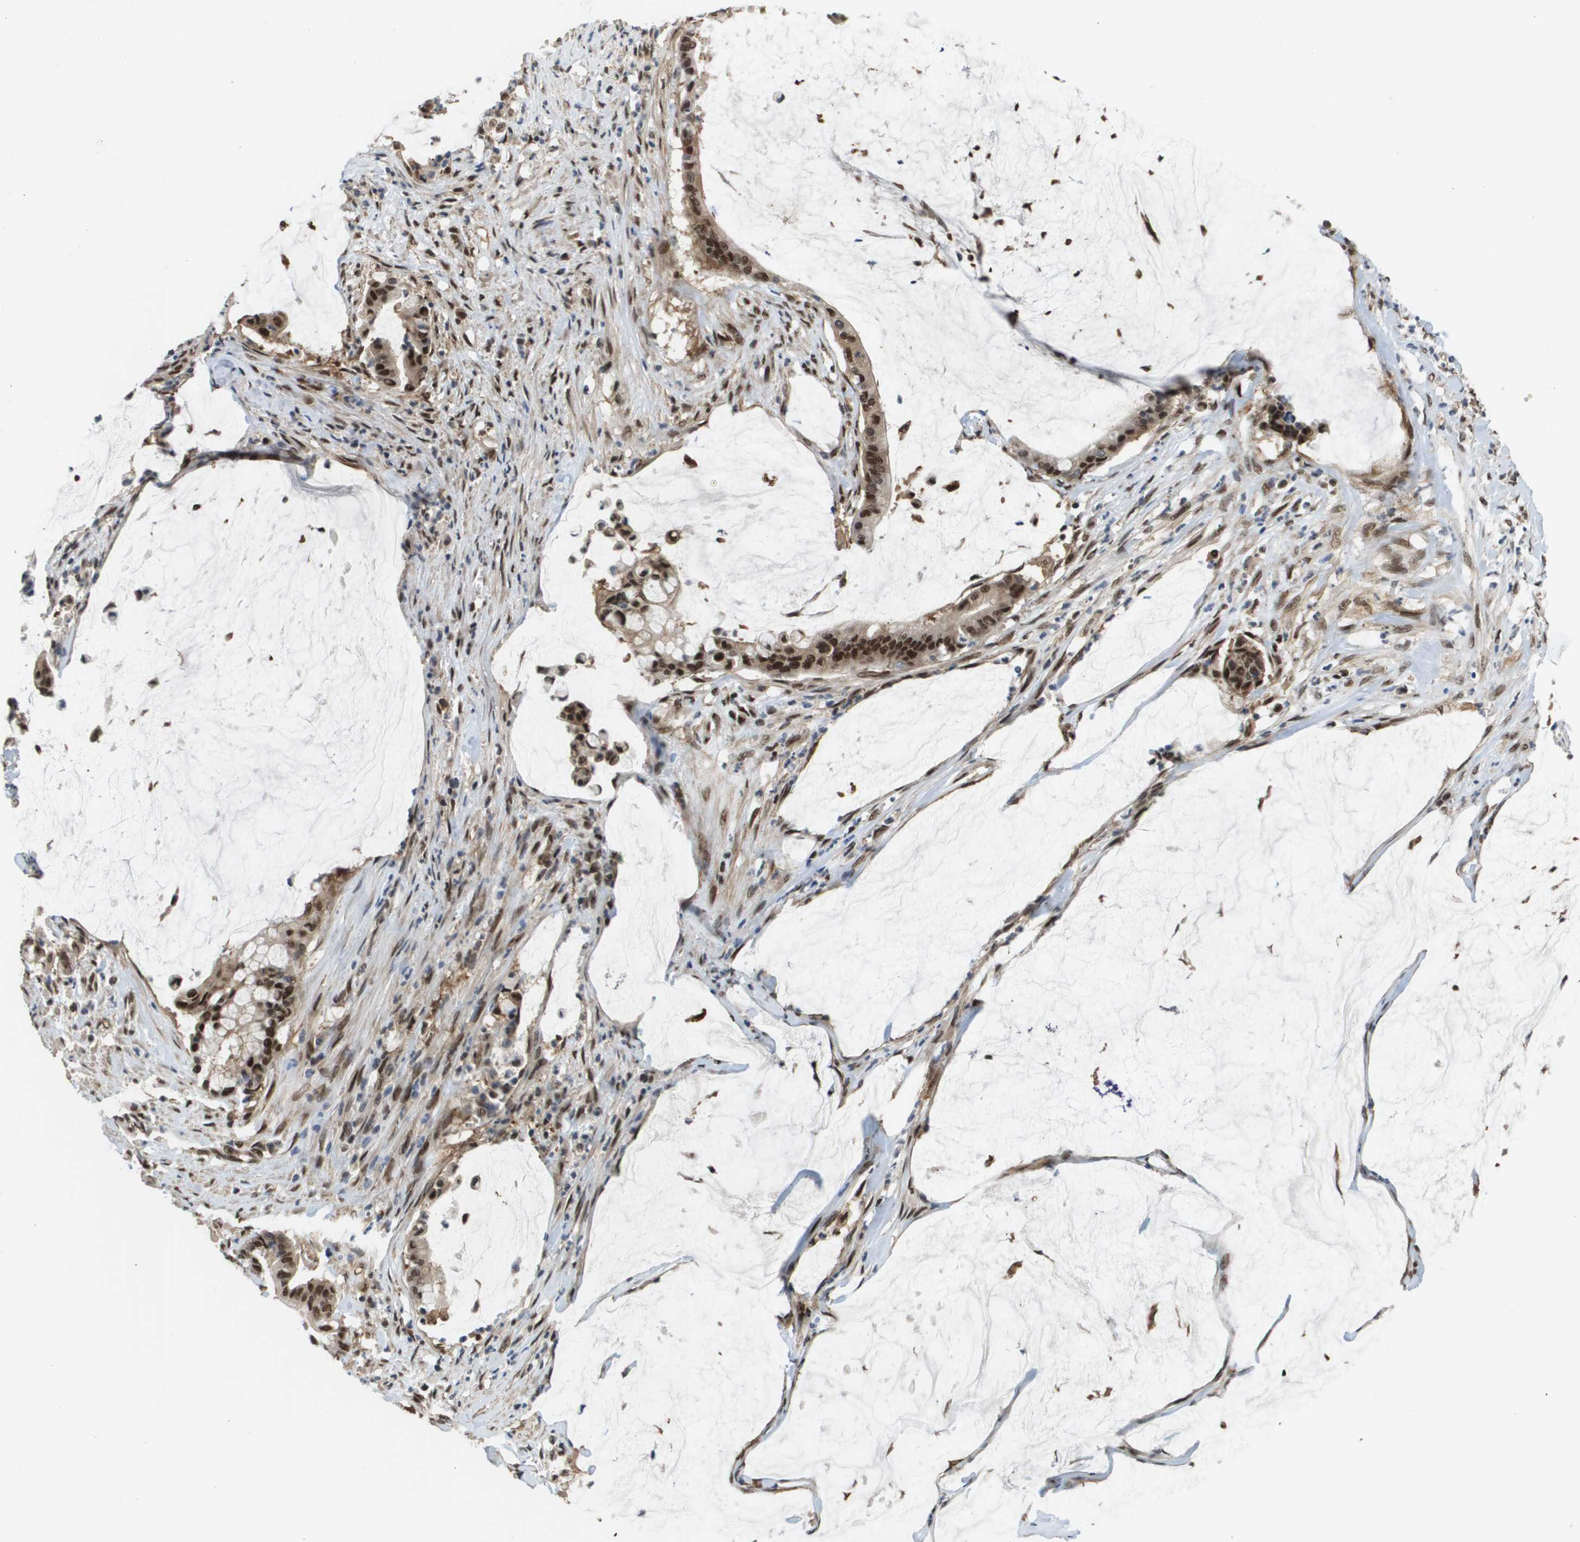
{"staining": {"intensity": "moderate", "quantity": ">75%", "location": "cytoplasmic/membranous,nuclear"}, "tissue": "pancreatic cancer", "cell_type": "Tumor cells", "image_type": "cancer", "snomed": [{"axis": "morphology", "description": "Adenocarcinoma, NOS"}, {"axis": "topography", "description": "Pancreas"}], "caption": "Immunohistochemical staining of human pancreatic adenocarcinoma shows medium levels of moderate cytoplasmic/membranous and nuclear protein expression in approximately >75% of tumor cells.", "gene": "PRCC", "patient": {"sex": "male", "age": 41}}